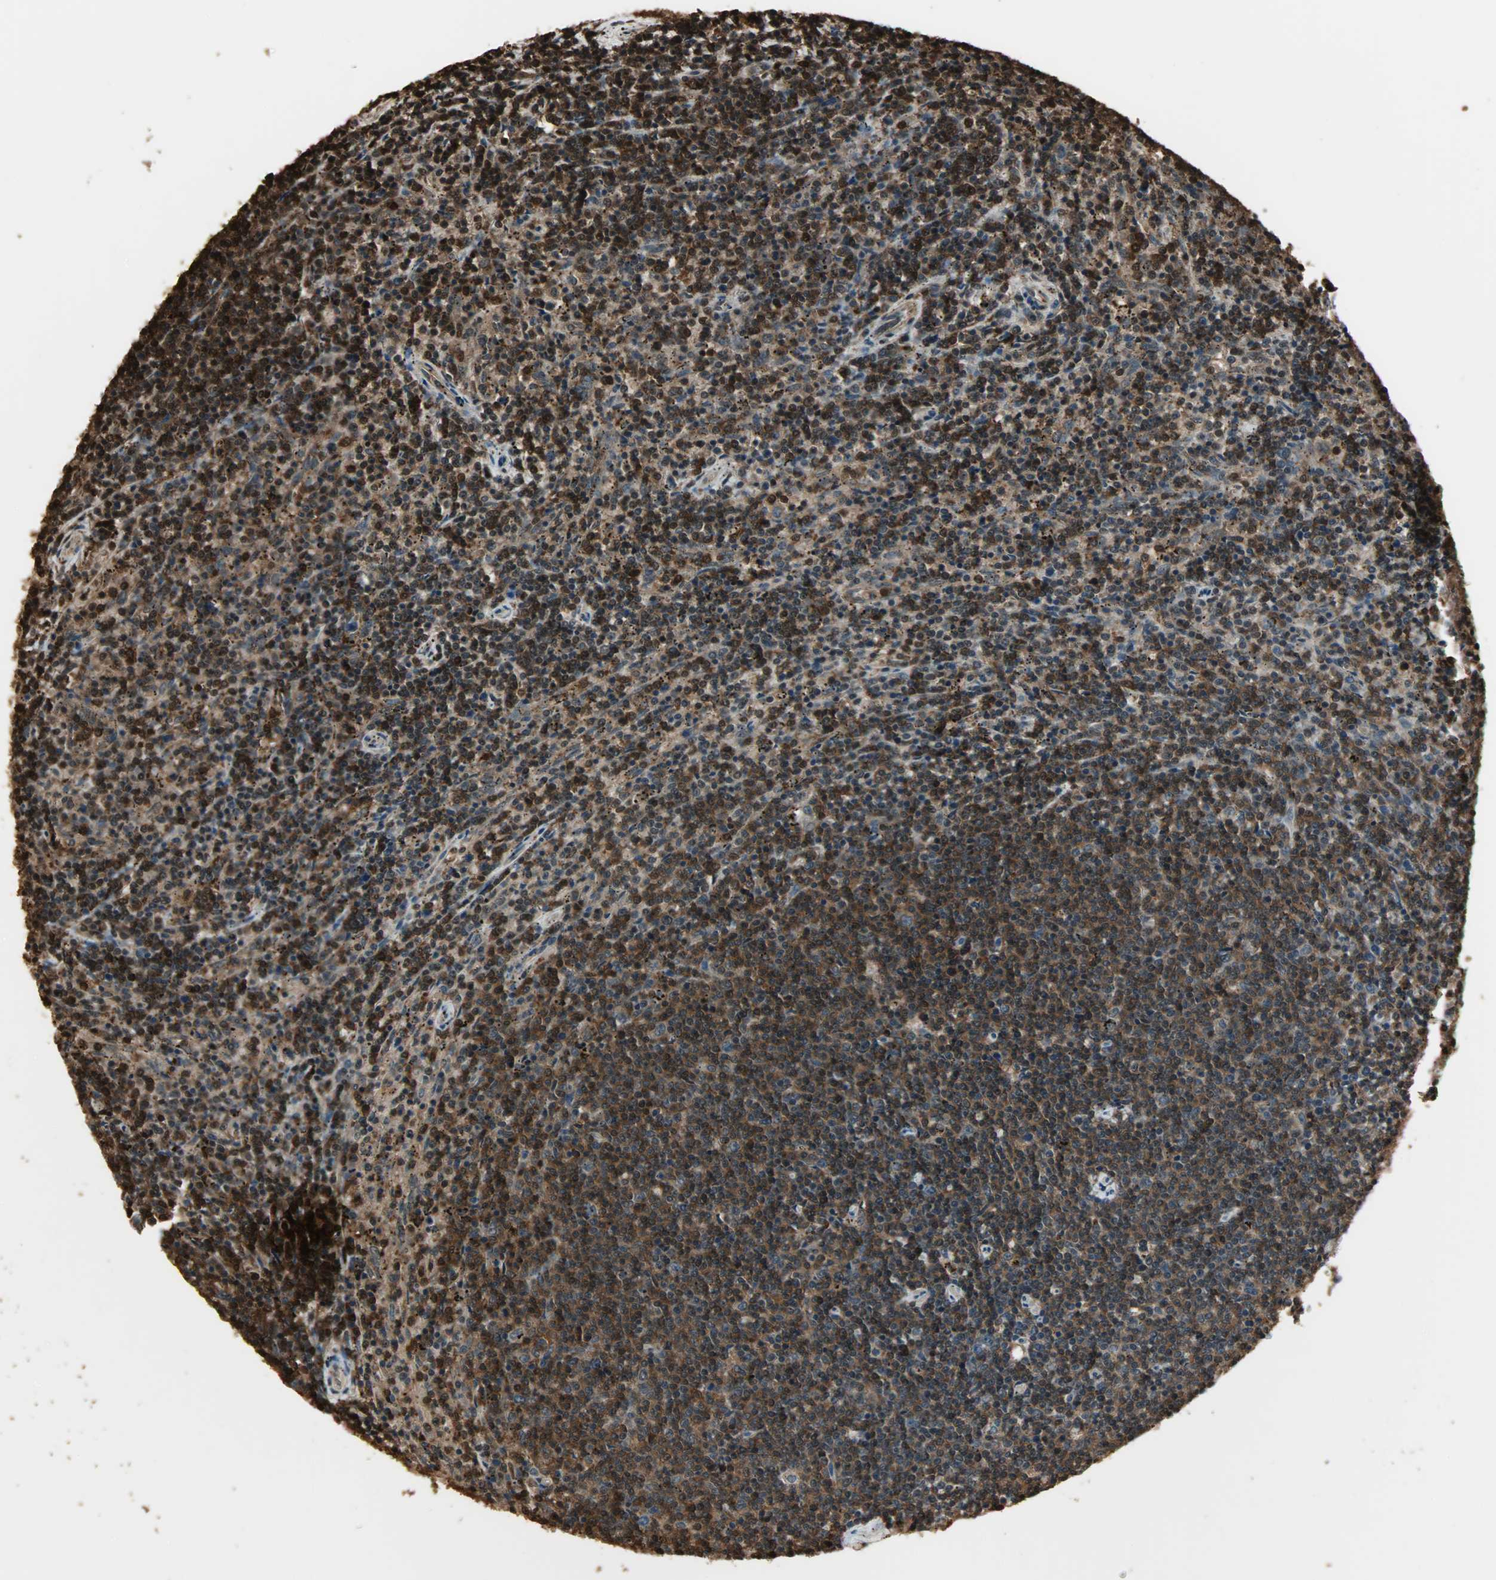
{"staining": {"intensity": "strong", "quantity": ">75%", "location": "cytoplasmic/membranous,nuclear"}, "tissue": "lymphoma", "cell_type": "Tumor cells", "image_type": "cancer", "snomed": [{"axis": "morphology", "description": "Malignant lymphoma, non-Hodgkin's type, Low grade"}, {"axis": "topography", "description": "Spleen"}], "caption": "Lymphoma stained for a protein displays strong cytoplasmic/membranous and nuclear positivity in tumor cells.", "gene": "YWHAZ", "patient": {"sex": "female", "age": 50}}